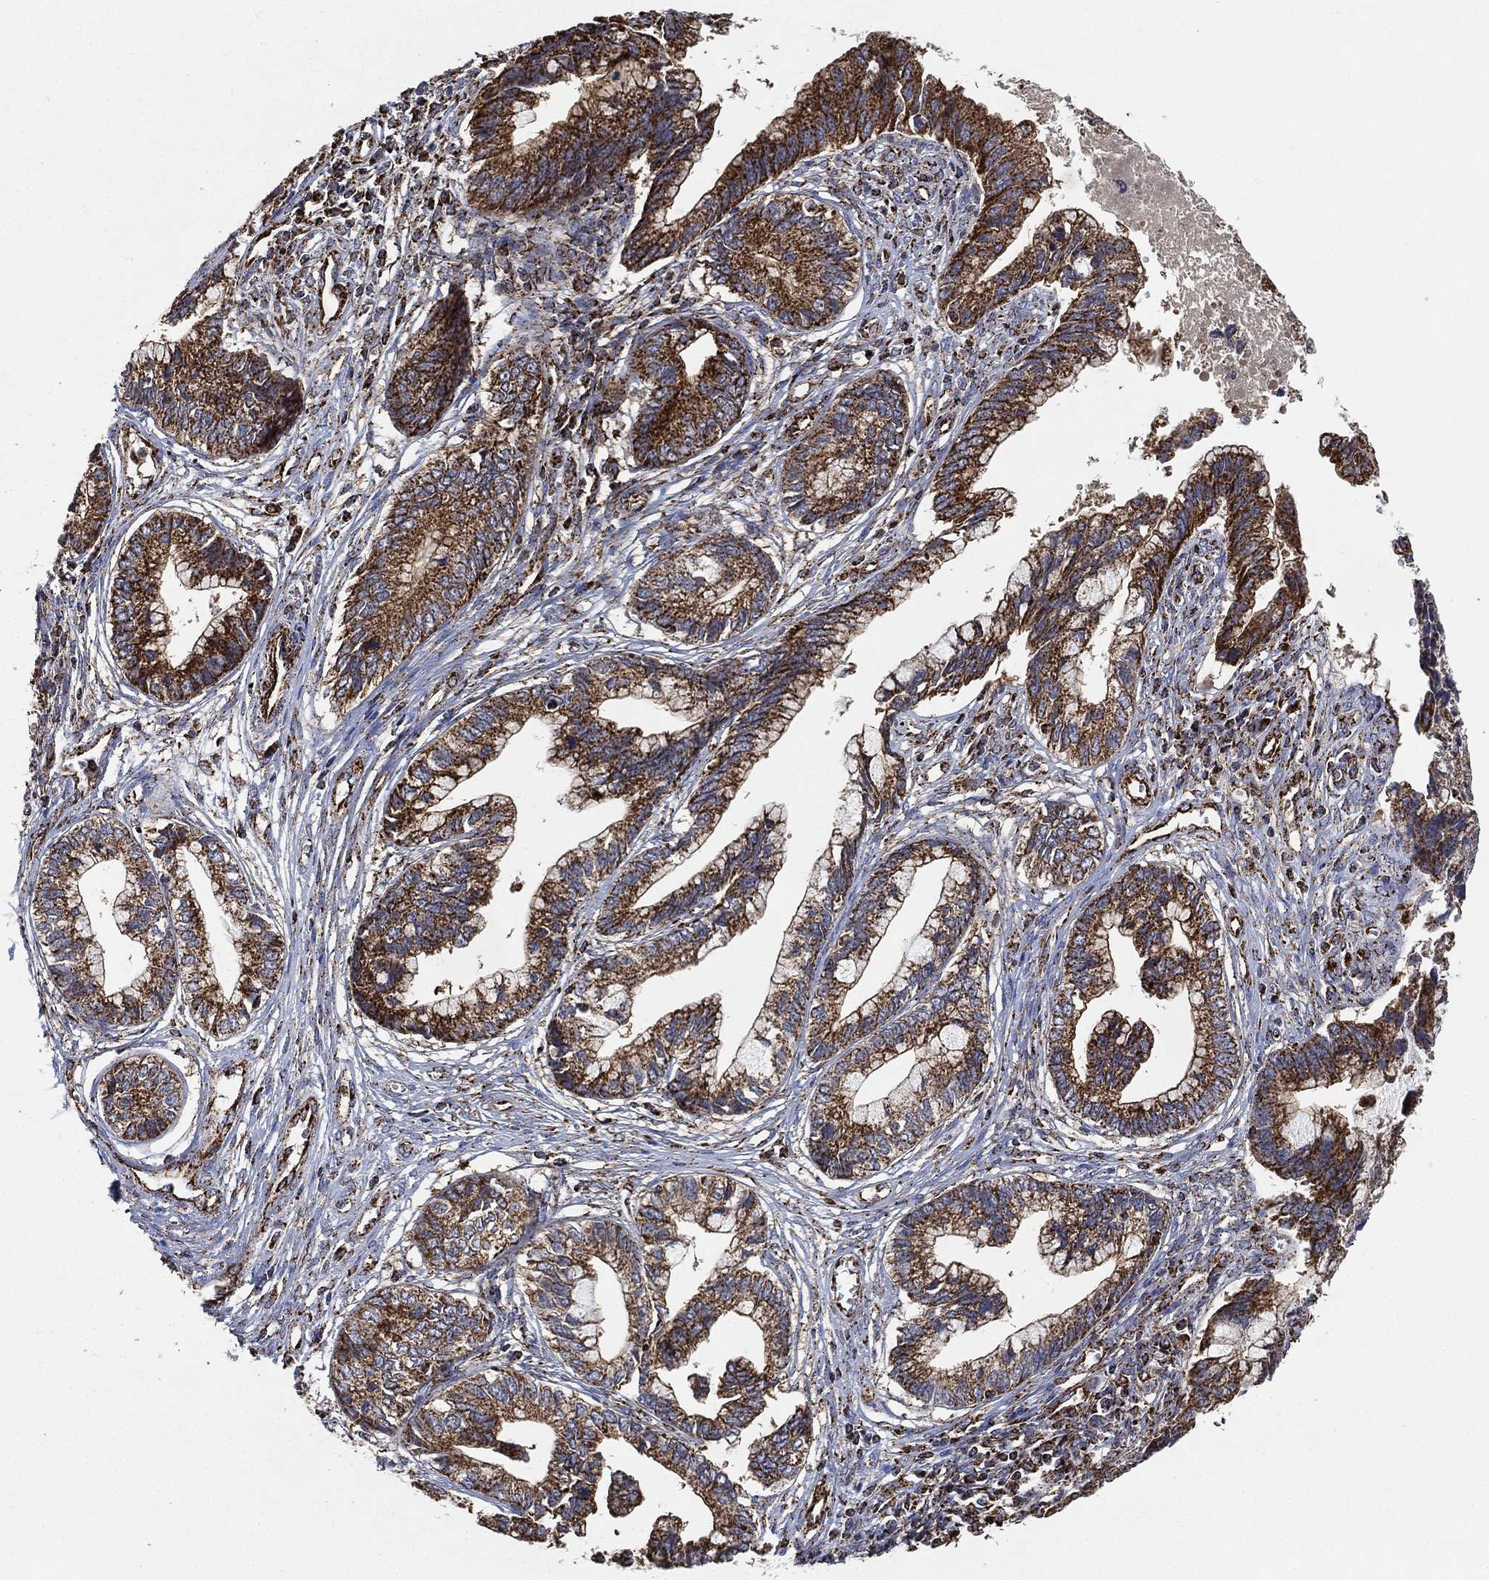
{"staining": {"intensity": "strong", "quantity": ">75%", "location": "cytoplasmic/membranous"}, "tissue": "cervical cancer", "cell_type": "Tumor cells", "image_type": "cancer", "snomed": [{"axis": "morphology", "description": "Adenocarcinoma, NOS"}, {"axis": "topography", "description": "Cervix"}], "caption": "Tumor cells show high levels of strong cytoplasmic/membranous expression in approximately >75% of cells in cervical cancer.", "gene": "SLC38A7", "patient": {"sex": "female", "age": 44}}